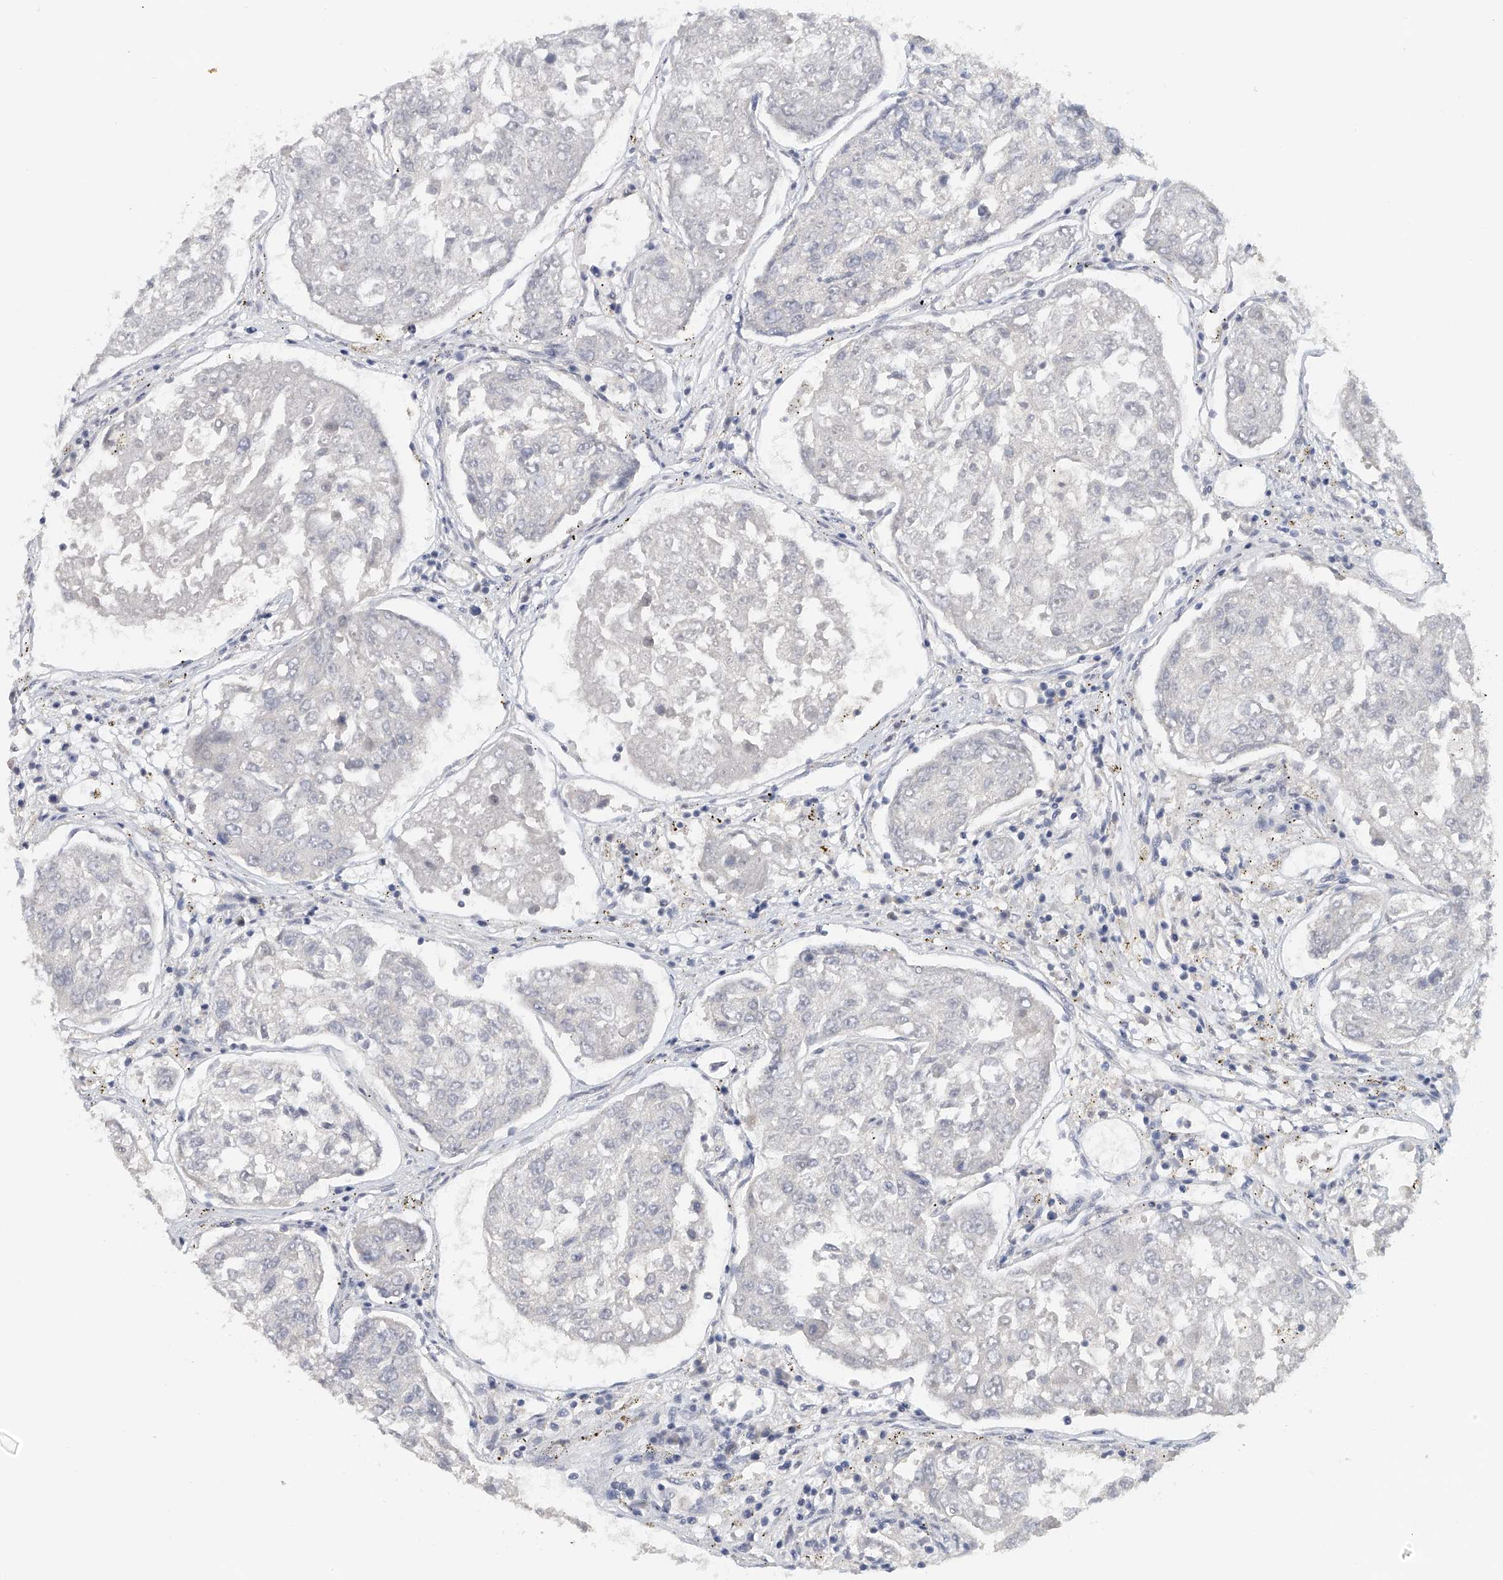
{"staining": {"intensity": "negative", "quantity": "none", "location": "none"}, "tissue": "urothelial cancer", "cell_type": "Tumor cells", "image_type": "cancer", "snomed": [{"axis": "morphology", "description": "Urothelial carcinoma, High grade"}, {"axis": "topography", "description": "Lymph node"}, {"axis": "topography", "description": "Urinary bladder"}], "caption": "High-grade urothelial carcinoma was stained to show a protein in brown. There is no significant expression in tumor cells.", "gene": "DDX43", "patient": {"sex": "male", "age": 51}}